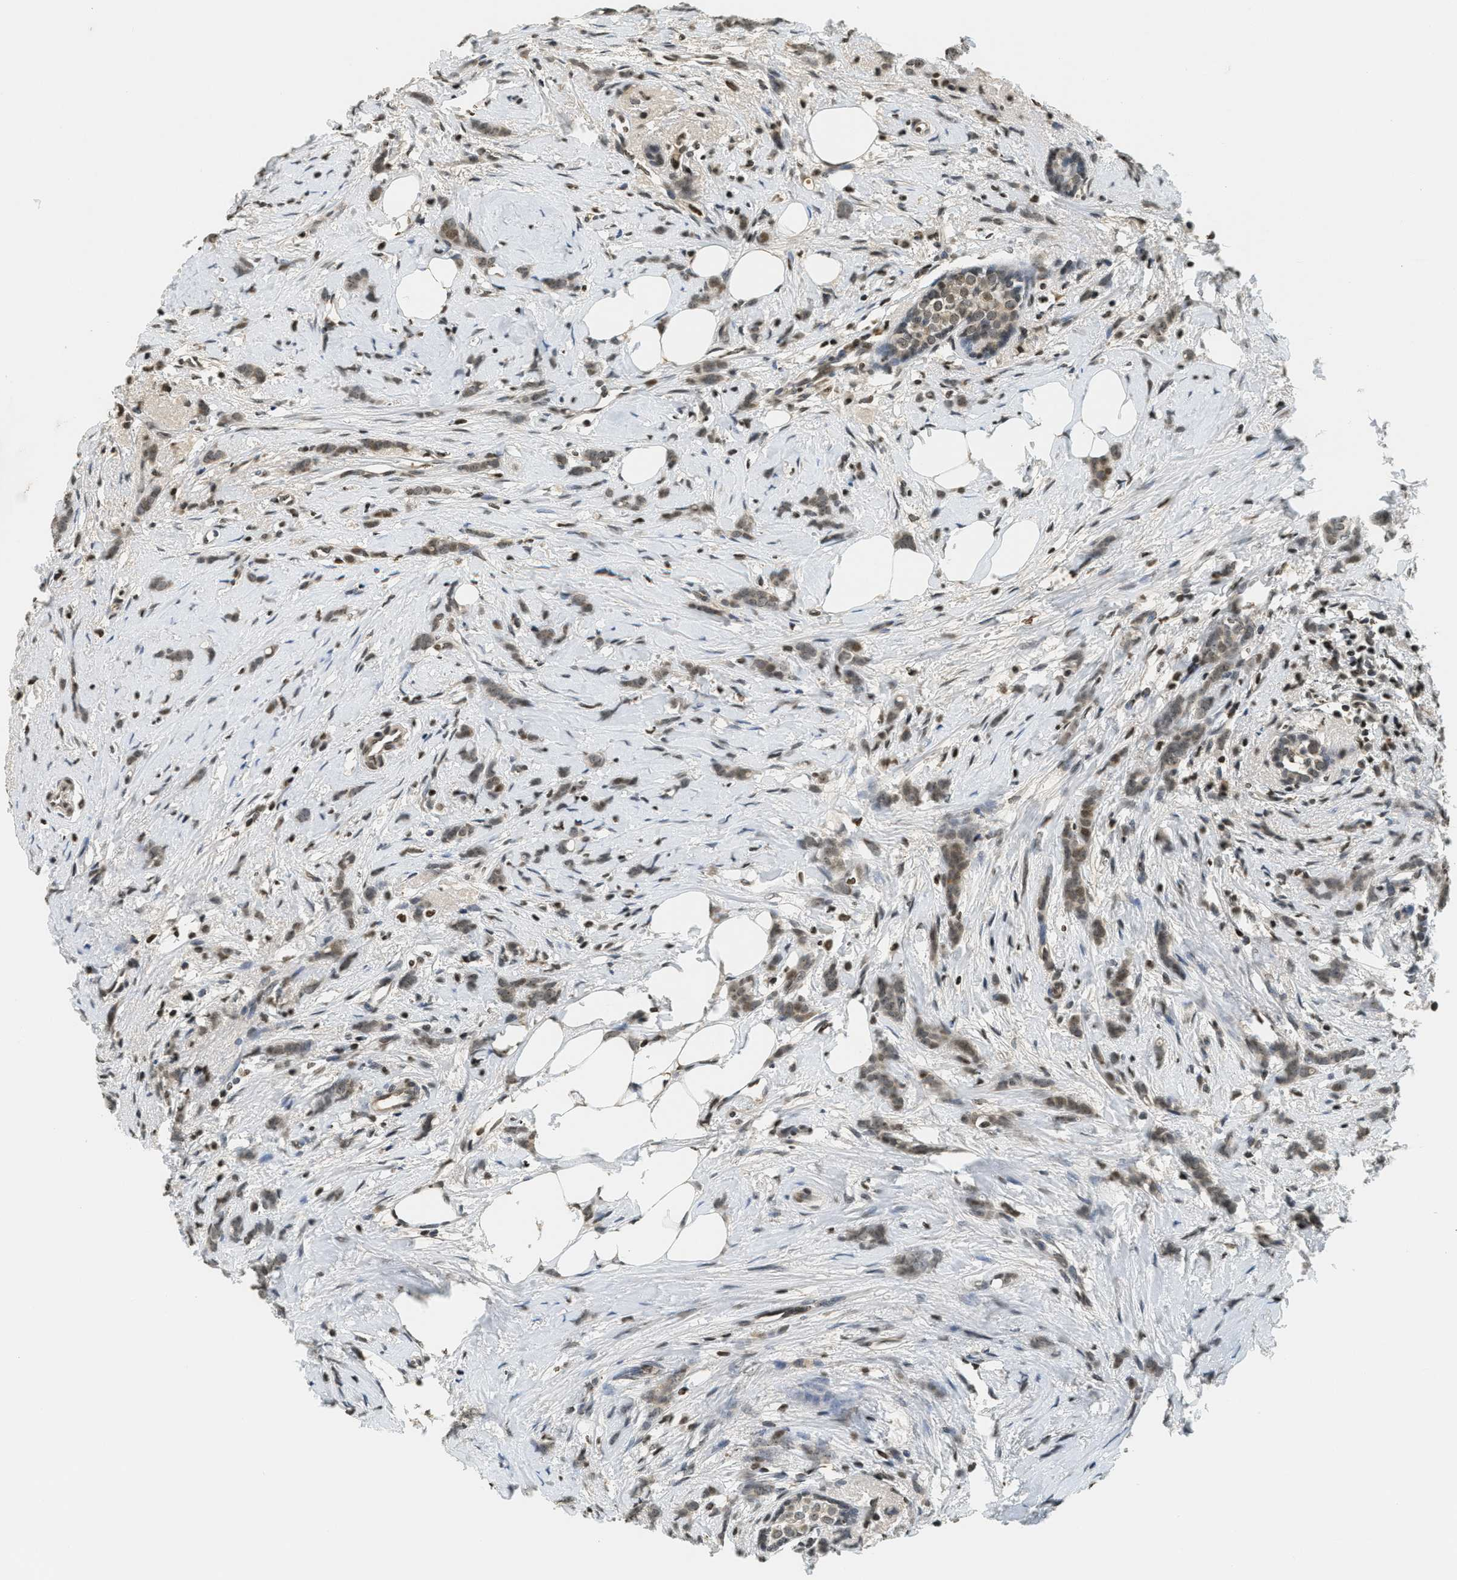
{"staining": {"intensity": "moderate", "quantity": ">75%", "location": "nuclear"}, "tissue": "breast cancer", "cell_type": "Tumor cells", "image_type": "cancer", "snomed": [{"axis": "morphology", "description": "Lobular carcinoma, in situ"}, {"axis": "morphology", "description": "Lobular carcinoma"}, {"axis": "topography", "description": "Breast"}], "caption": "A histopathology image of breast lobular carcinoma in situ stained for a protein shows moderate nuclear brown staining in tumor cells.", "gene": "LDB2", "patient": {"sex": "female", "age": 41}}